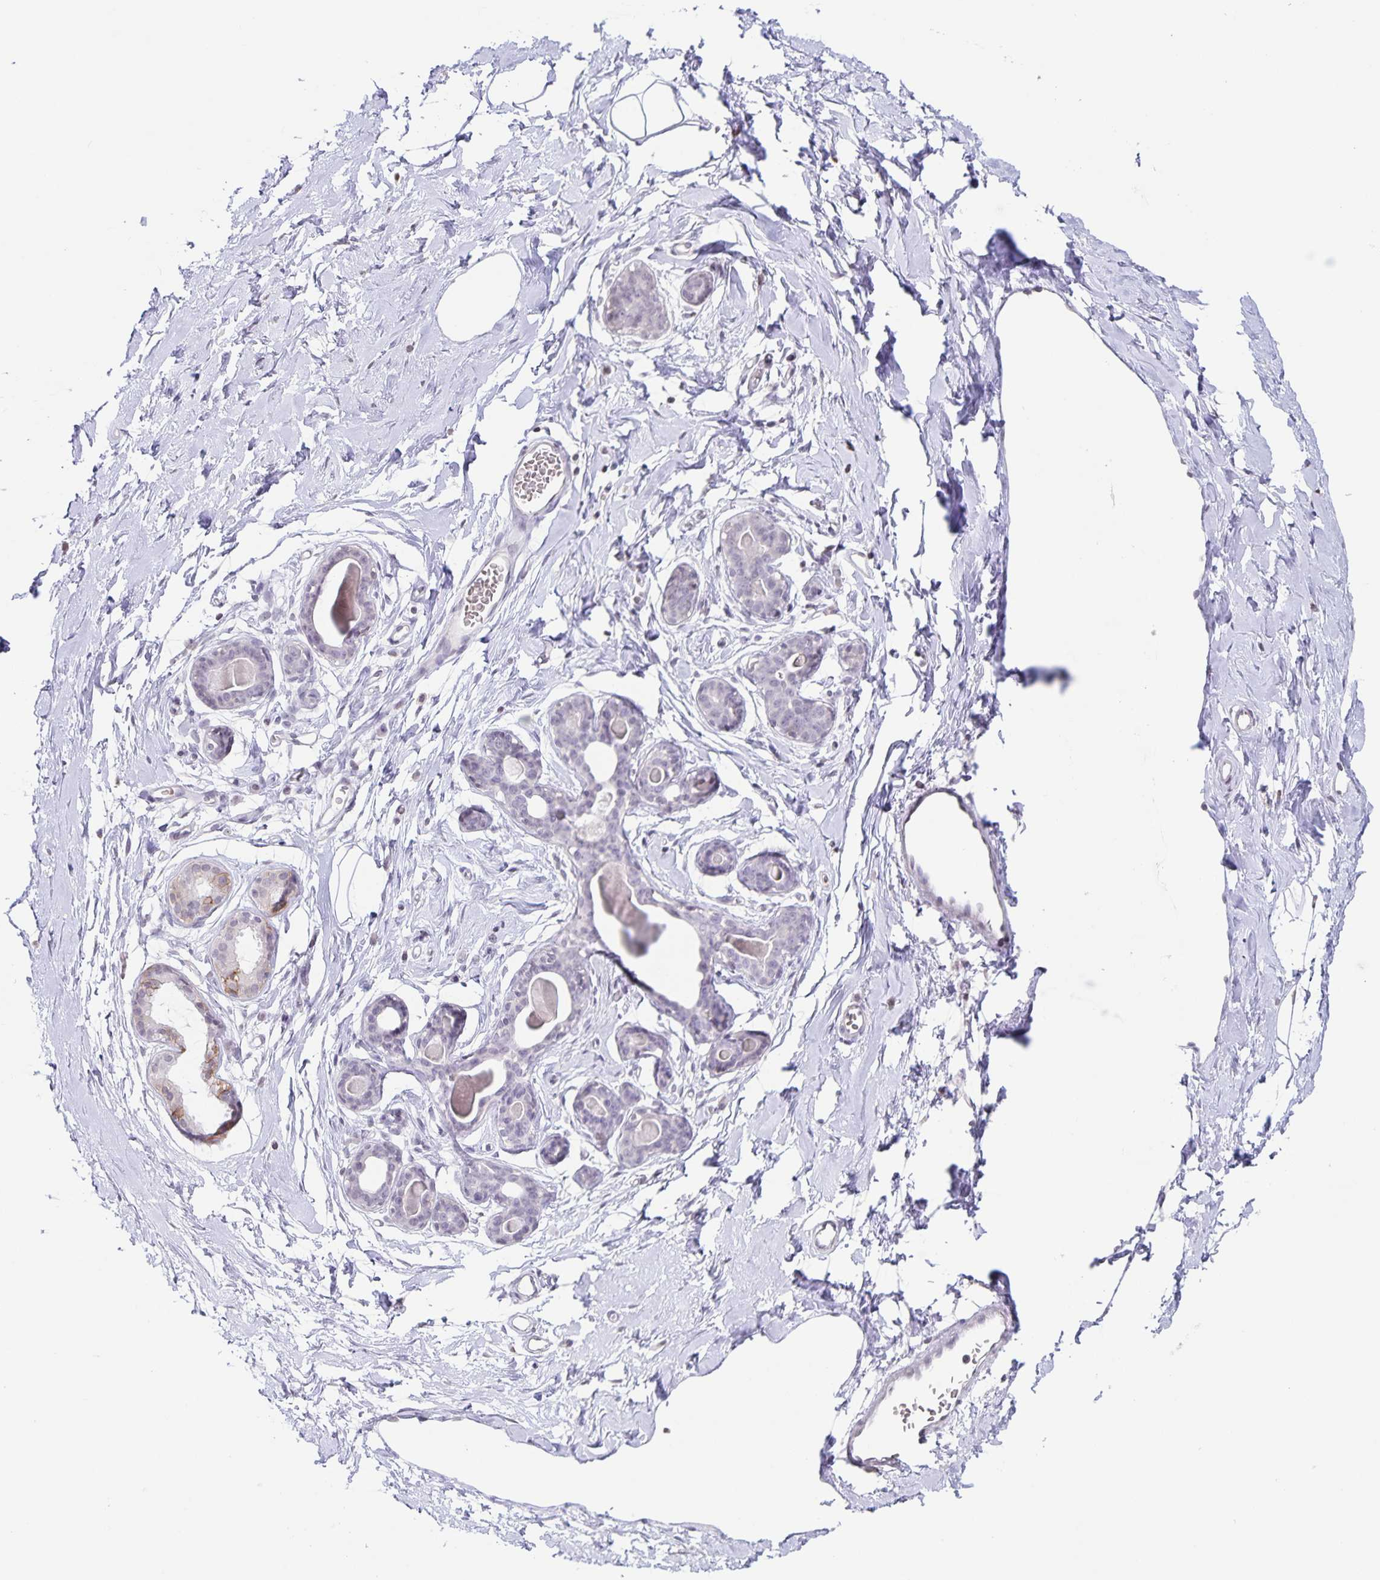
{"staining": {"intensity": "negative", "quantity": "none", "location": "none"}, "tissue": "breast", "cell_type": "Adipocytes", "image_type": "normal", "snomed": [{"axis": "morphology", "description": "Normal tissue, NOS"}, {"axis": "topography", "description": "Breast"}], "caption": "Image shows no protein expression in adipocytes of unremarkable breast.", "gene": "AQP4", "patient": {"sex": "female", "age": 45}}